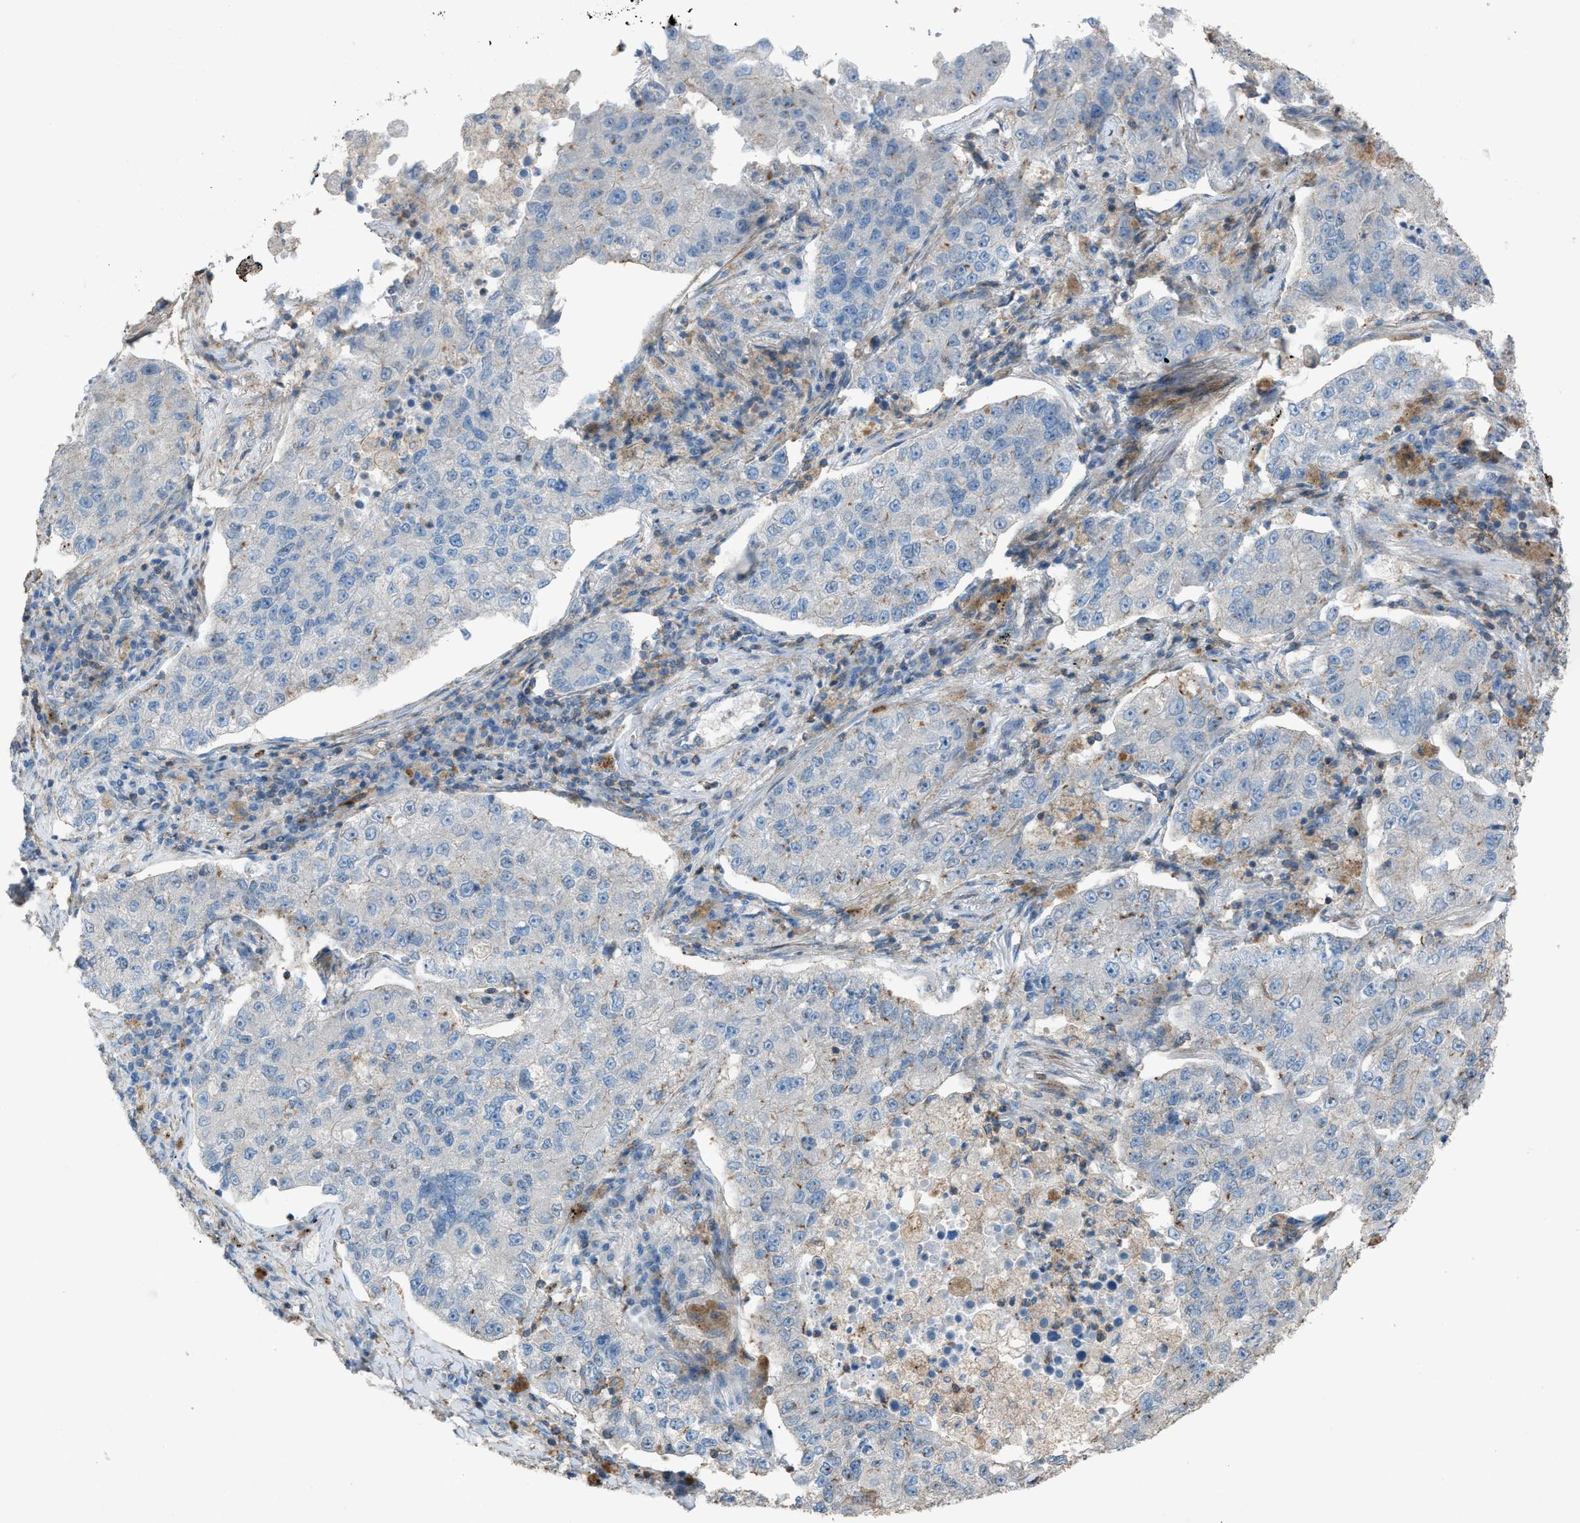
{"staining": {"intensity": "negative", "quantity": "none", "location": "none"}, "tissue": "lung cancer", "cell_type": "Tumor cells", "image_type": "cancer", "snomed": [{"axis": "morphology", "description": "Adenocarcinoma, NOS"}, {"axis": "topography", "description": "Lung"}], "caption": "Immunohistochemistry (IHC) image of human adenocarcinoma (lung) stained for a protein (brown), which shows no positivity in tumor cells.", "gene": "NCK2", "patient": {"sex": "male", "age": 49}}